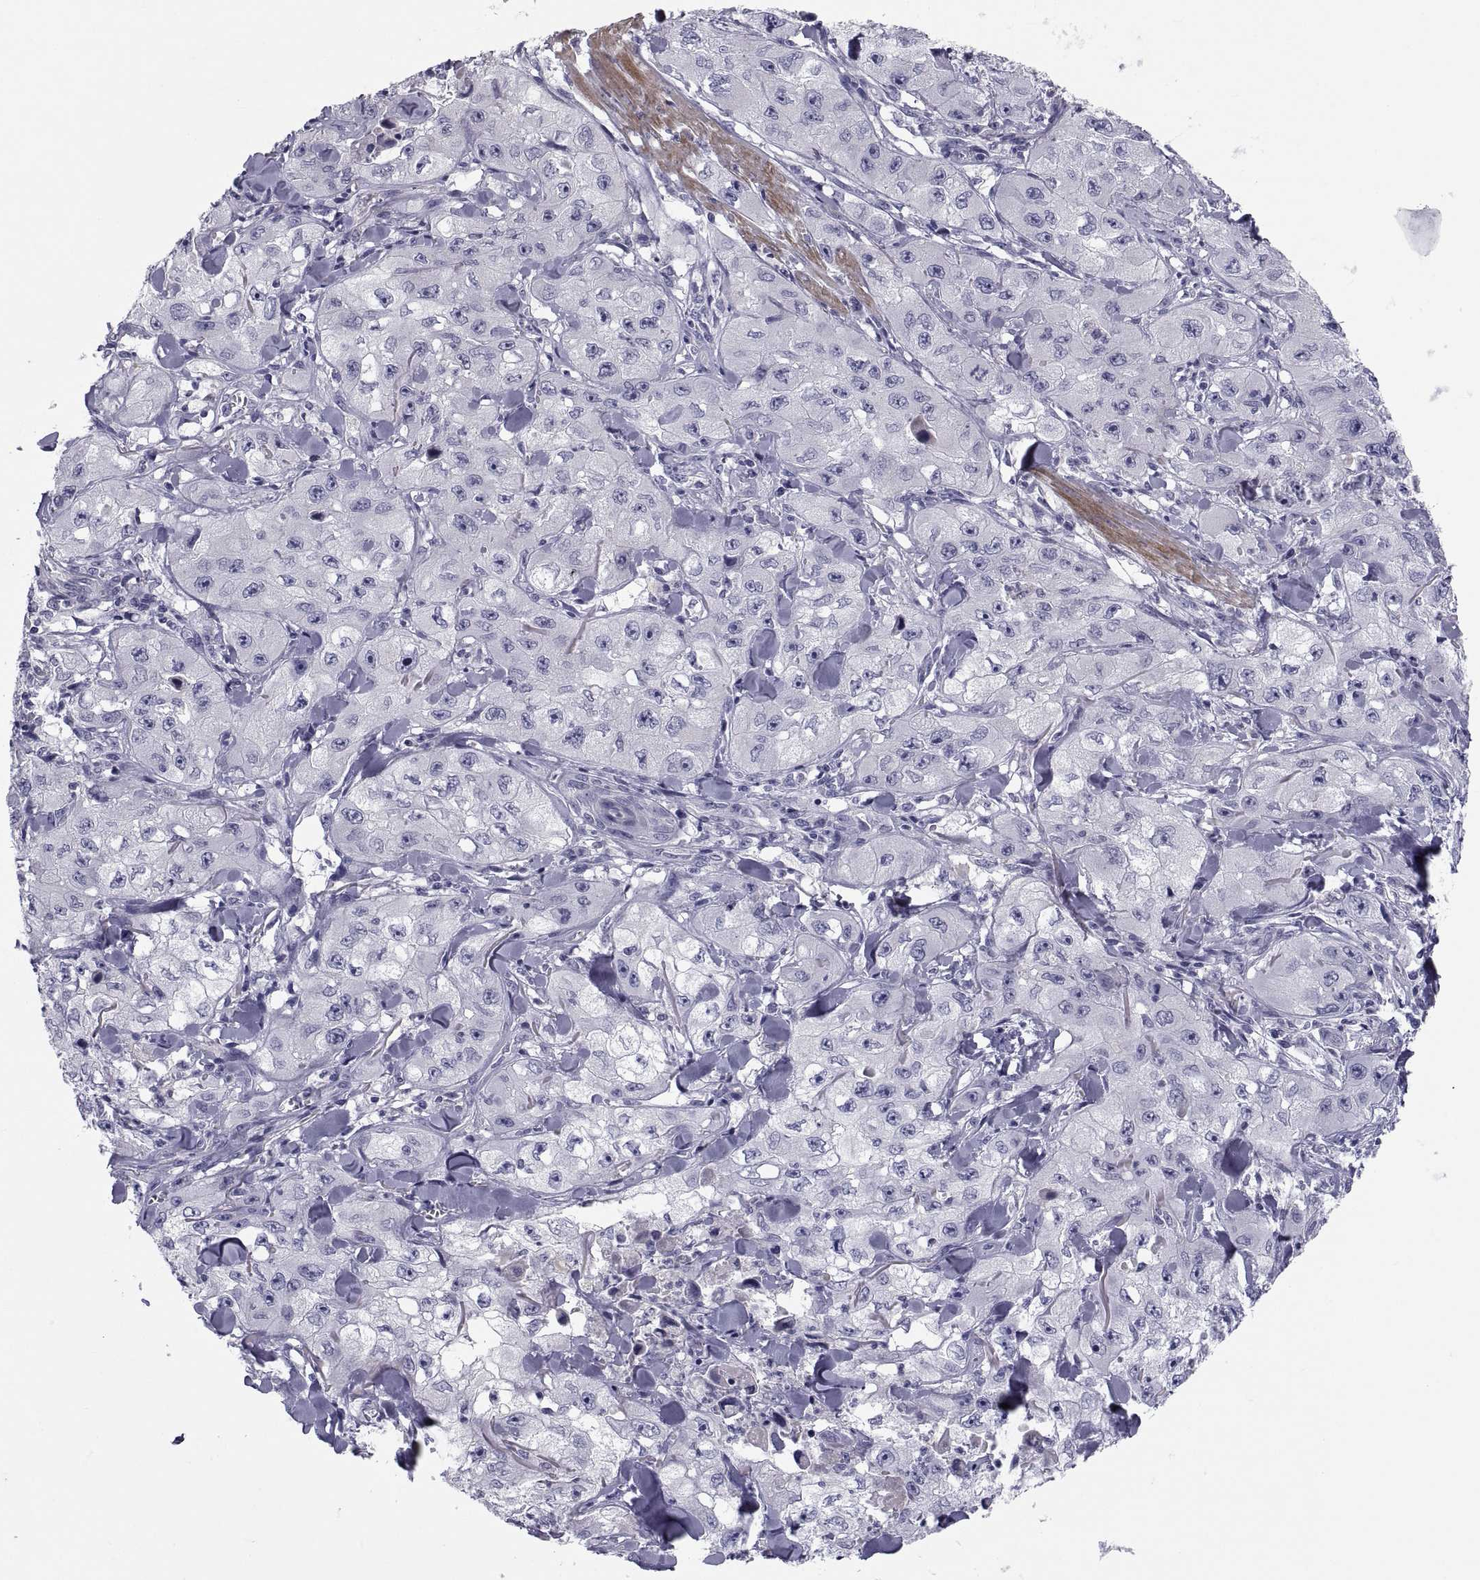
{"staining": {"intensity": "negative", "quantity": "none", "location": "none"}, "tissue": "skin cancer", "cell_type": "Tumor cells", "image_type": "cancer", "snomed": [{"axis": "morphology", "description": "Squamous cell carcinoma, NOS"}, {"axis": "topography", "description": "Skin"}, {"axis": "topography", "description": "Subcutis"}], "caption": "IHC histopathology image of neoplastic tissue: human squamous cell carcinoma (skin) stained with DAB reveals no significant protein expression in tumor cells. (Immunohistochemistry (ihc), brightfield microscopy, high magnification).", "gene": "PDZRN4", "patient": {"sex": "male", "age": 73}}